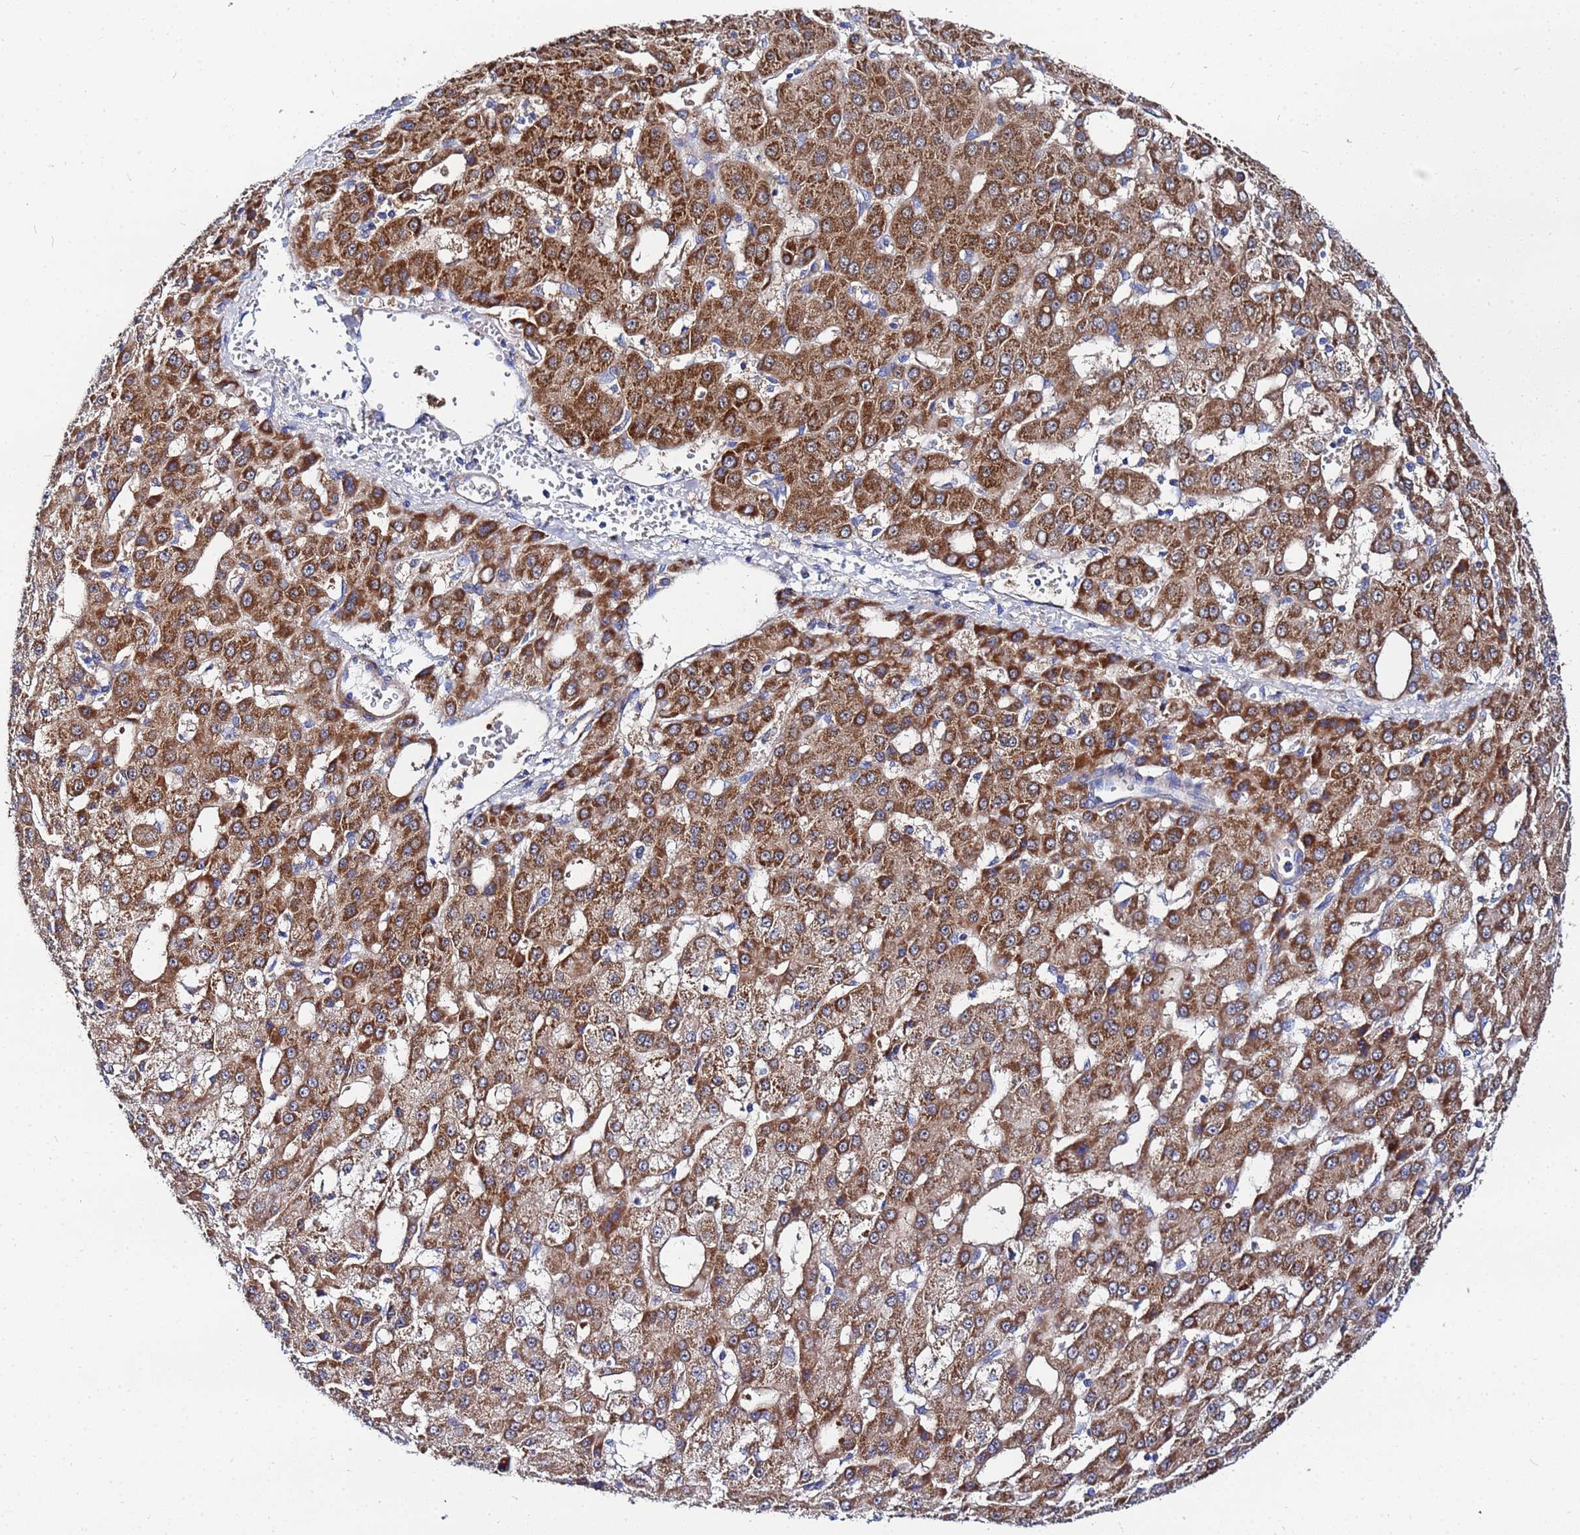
{"staining": {"intensity": "strong", "quantity": ">75%", "location": "cytoplasmic/membranous"}, "tissue": "liver cancer", "cell_type": "Tumor cells", "image_type": "cancer", "snomed": [{"axis": "morphology", "description": "Carcinoma, Hepatocellular, NOS"}, {"axis": "topography", "description": "Liver"}], "caption": "Immunohistochemistry micrograph of neoplastic tissue: hepatocellular carcinoma (liver) stained using IHC reveals high levels of strong protein expression localized specifically in the cytoplasmic/membranous of tumor cells, appearing as a cytoplasmic/membranous brown color.", "gene": "FAHD2A", "patient": {"sex": "male", "age": 47}}